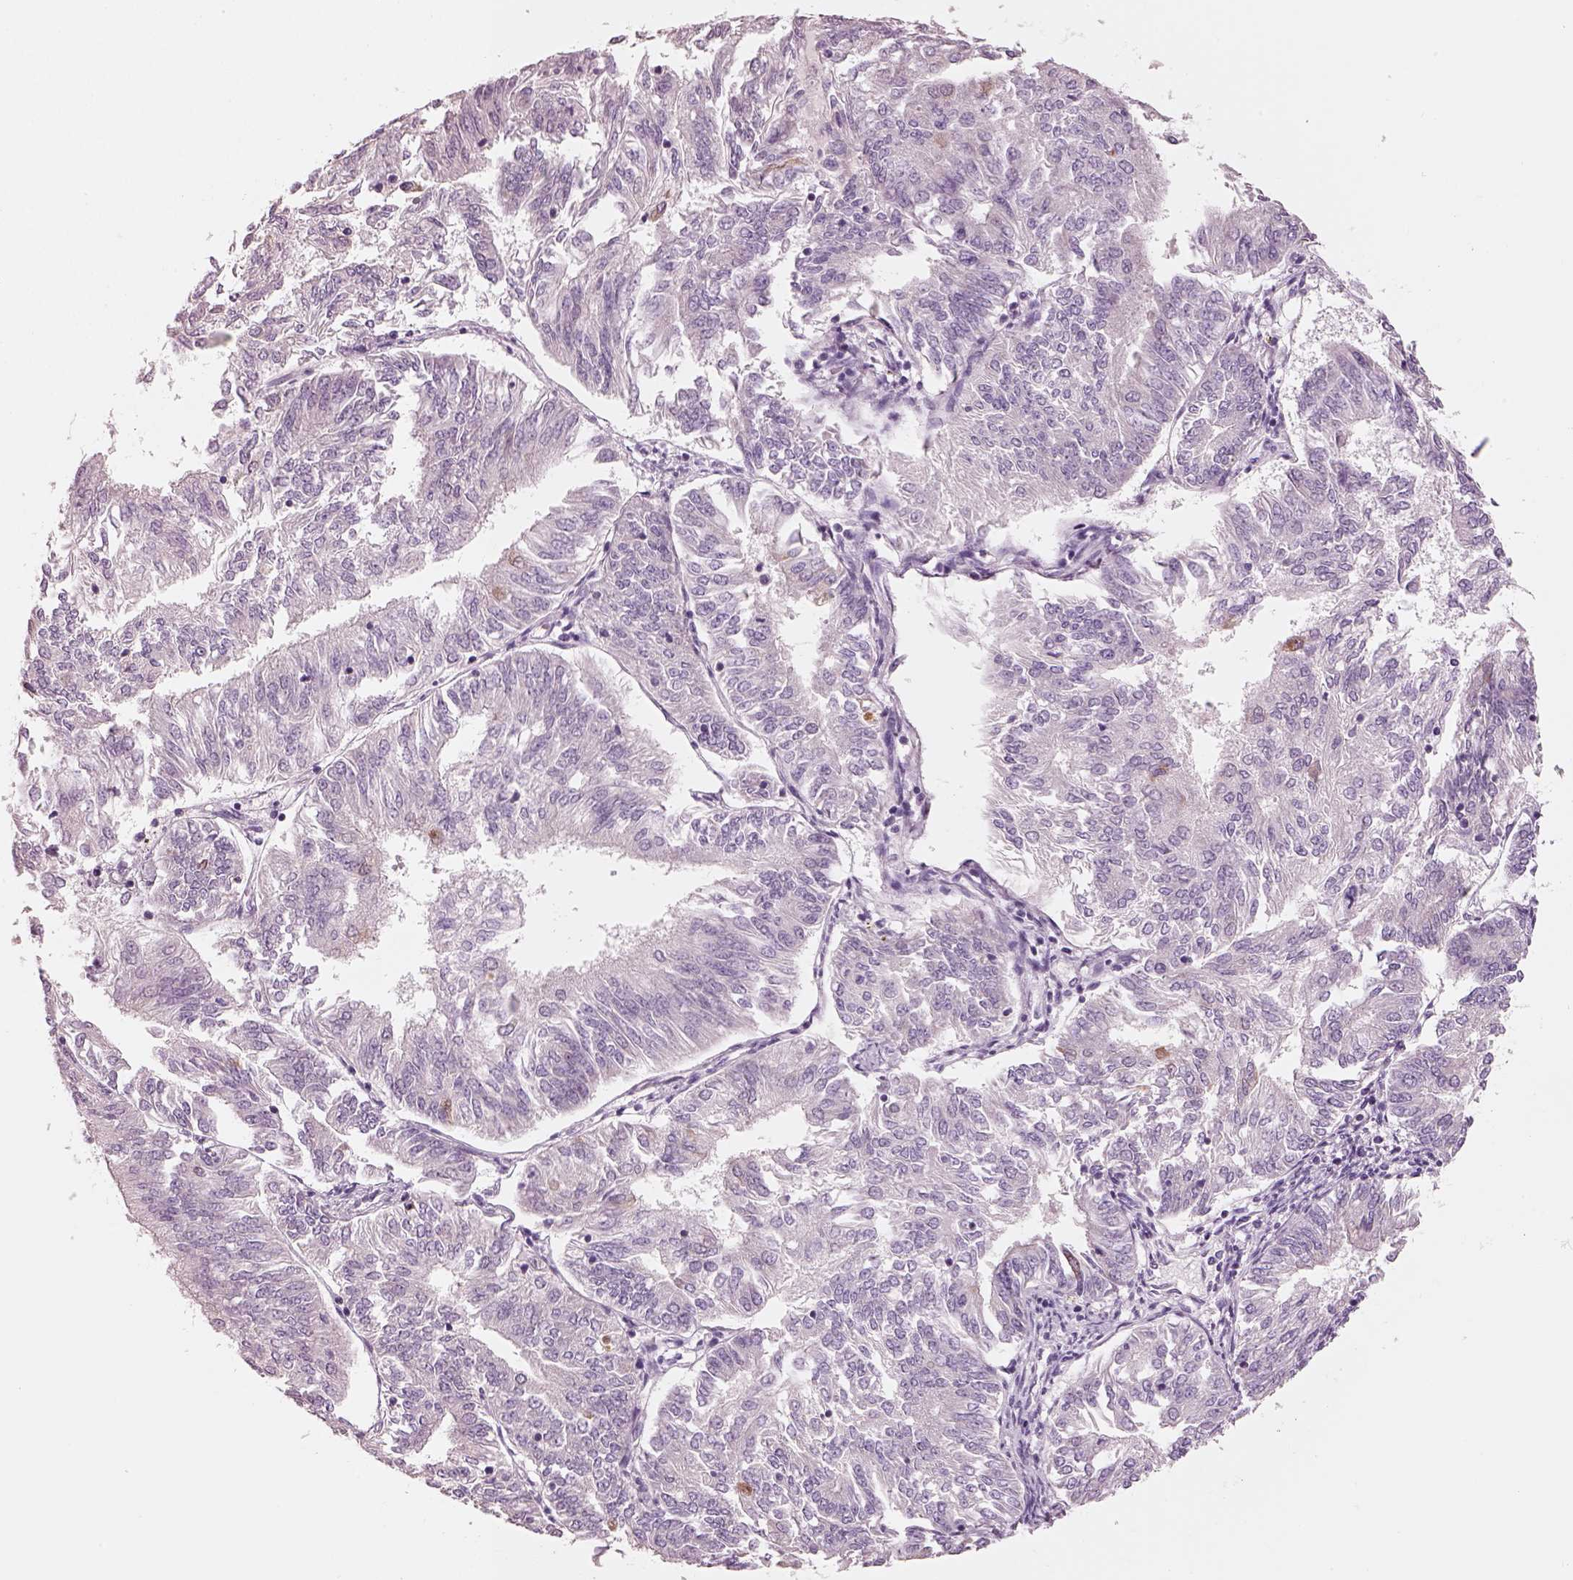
{"staining": {"intensity": "negative", "quantity": "none", "location": "none"}, "tissue": "endometrial cancer", "cell_type": "Tumor cells", "image_type": "cancer", "snomed": [{"axis": "morphology", "description": "Adenocarcinoma, NOS"}, {"axis": "topography", "description": "Endometrium"}], "caption": "This photomicrograph is of endometrial cancer (adenocarcinoma) stained with immunohistochemistry to label a protein in brown with the nuclei are counter-stained blue. There is no positivity in tumor cells. (Stains: DAB (3,3'-diaminobenzidine) immunohistochemistry (IHC) with hematoxylin counter stain, Microscopy: brightfield microscopy at high magnification).", "gene": "SLC27A2", "patient": {"sex": "female", "age": 58}}